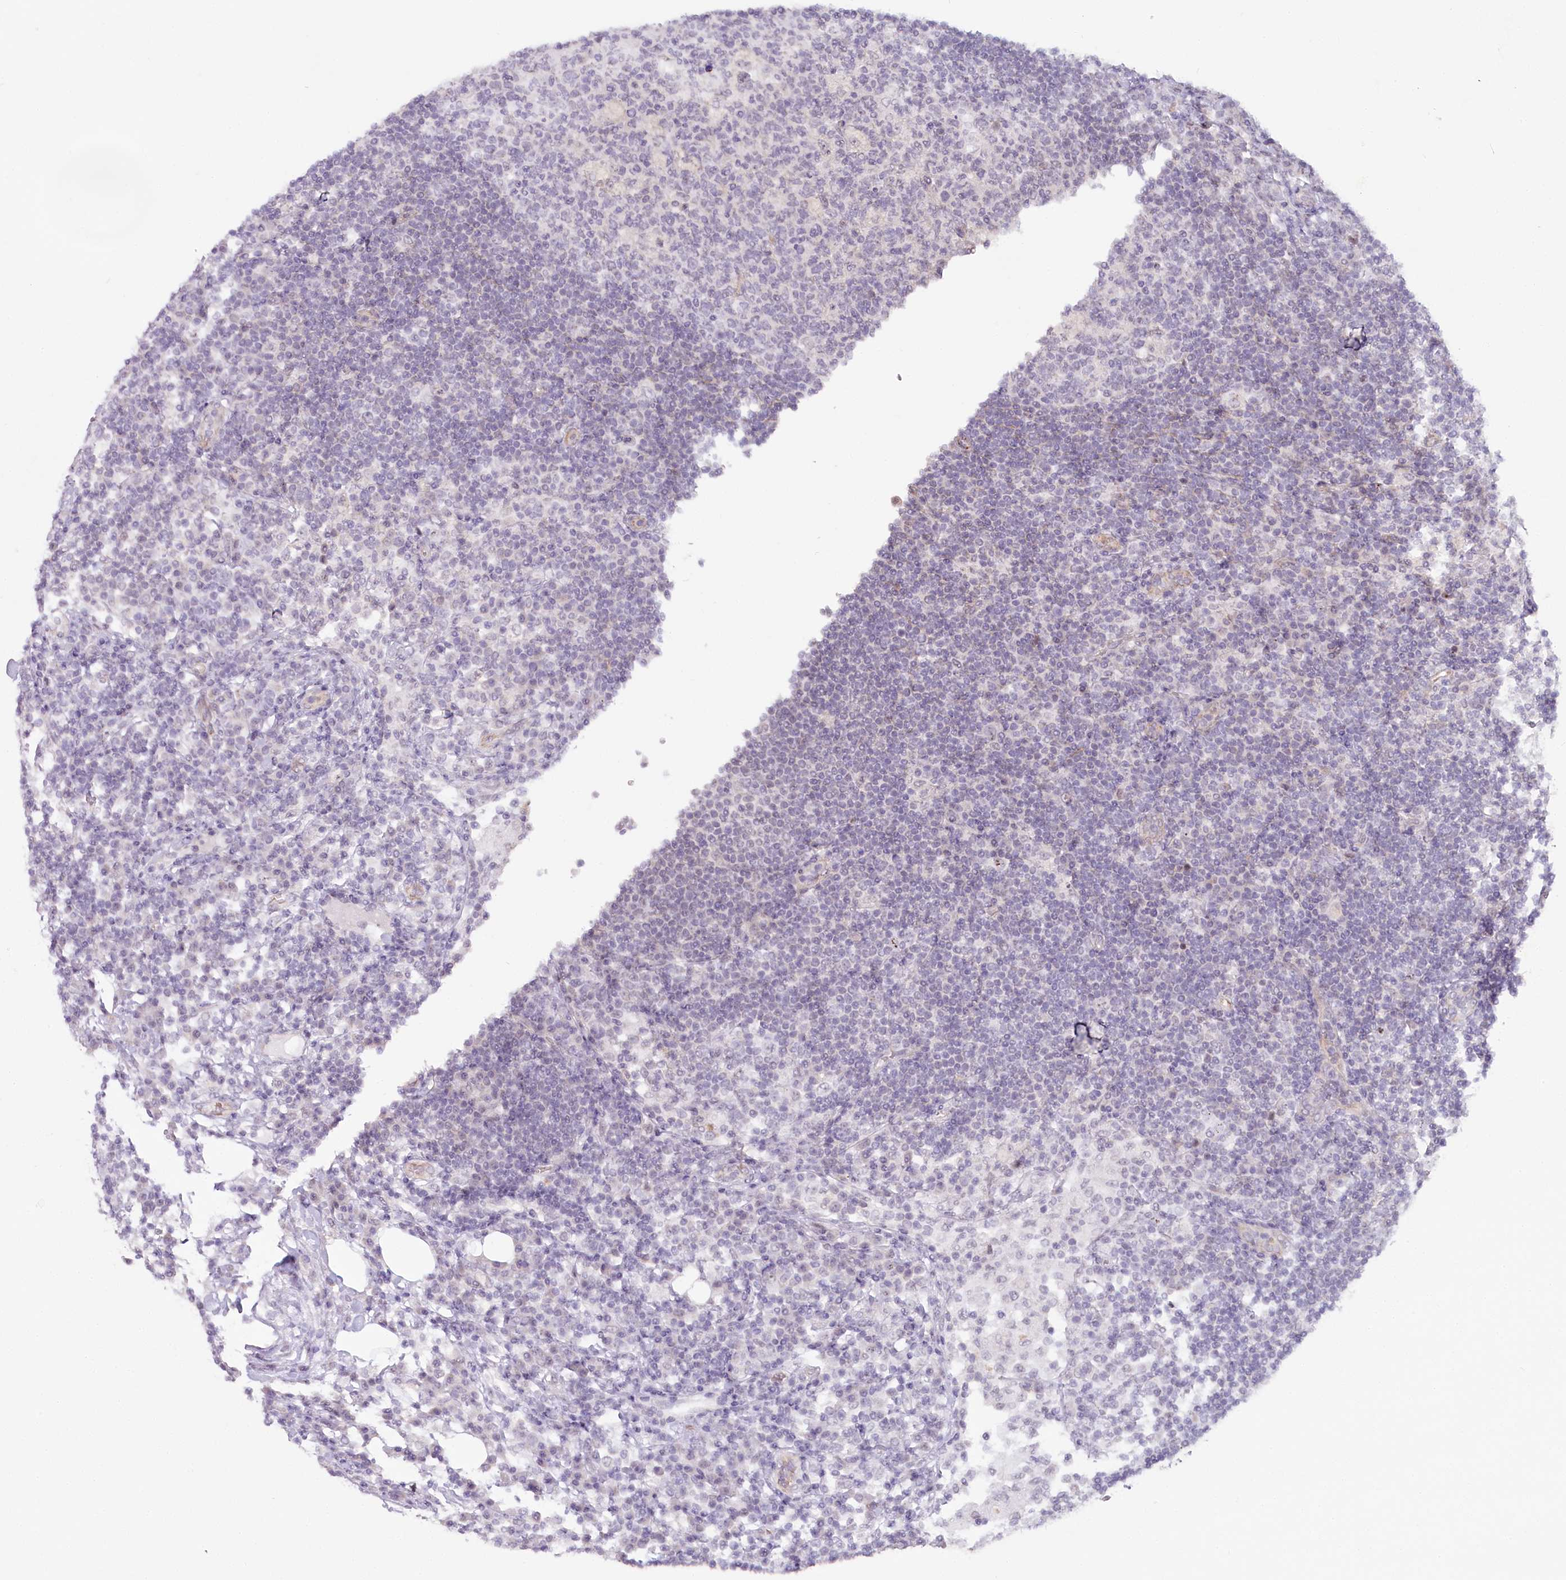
{"staining": {"intensity": "negative", "quantity": "none", "location": "none"}, "tissue": "lymph node", "cell_type": "Germinal center cells", "image_type": "normal", "snomed": [{"axis": "morphology", "description": "Normal tissue, NOS"}, {"axis": "topography", "description": "Lymph node"}], "caption": "Immunohistochemistry photomicrograph of benign human lymph node stained for a protein (brown), which shows no positivity in germinal center cells.", "gene": "ABHD8", "patient": {"sex": "female", "age": 53}}